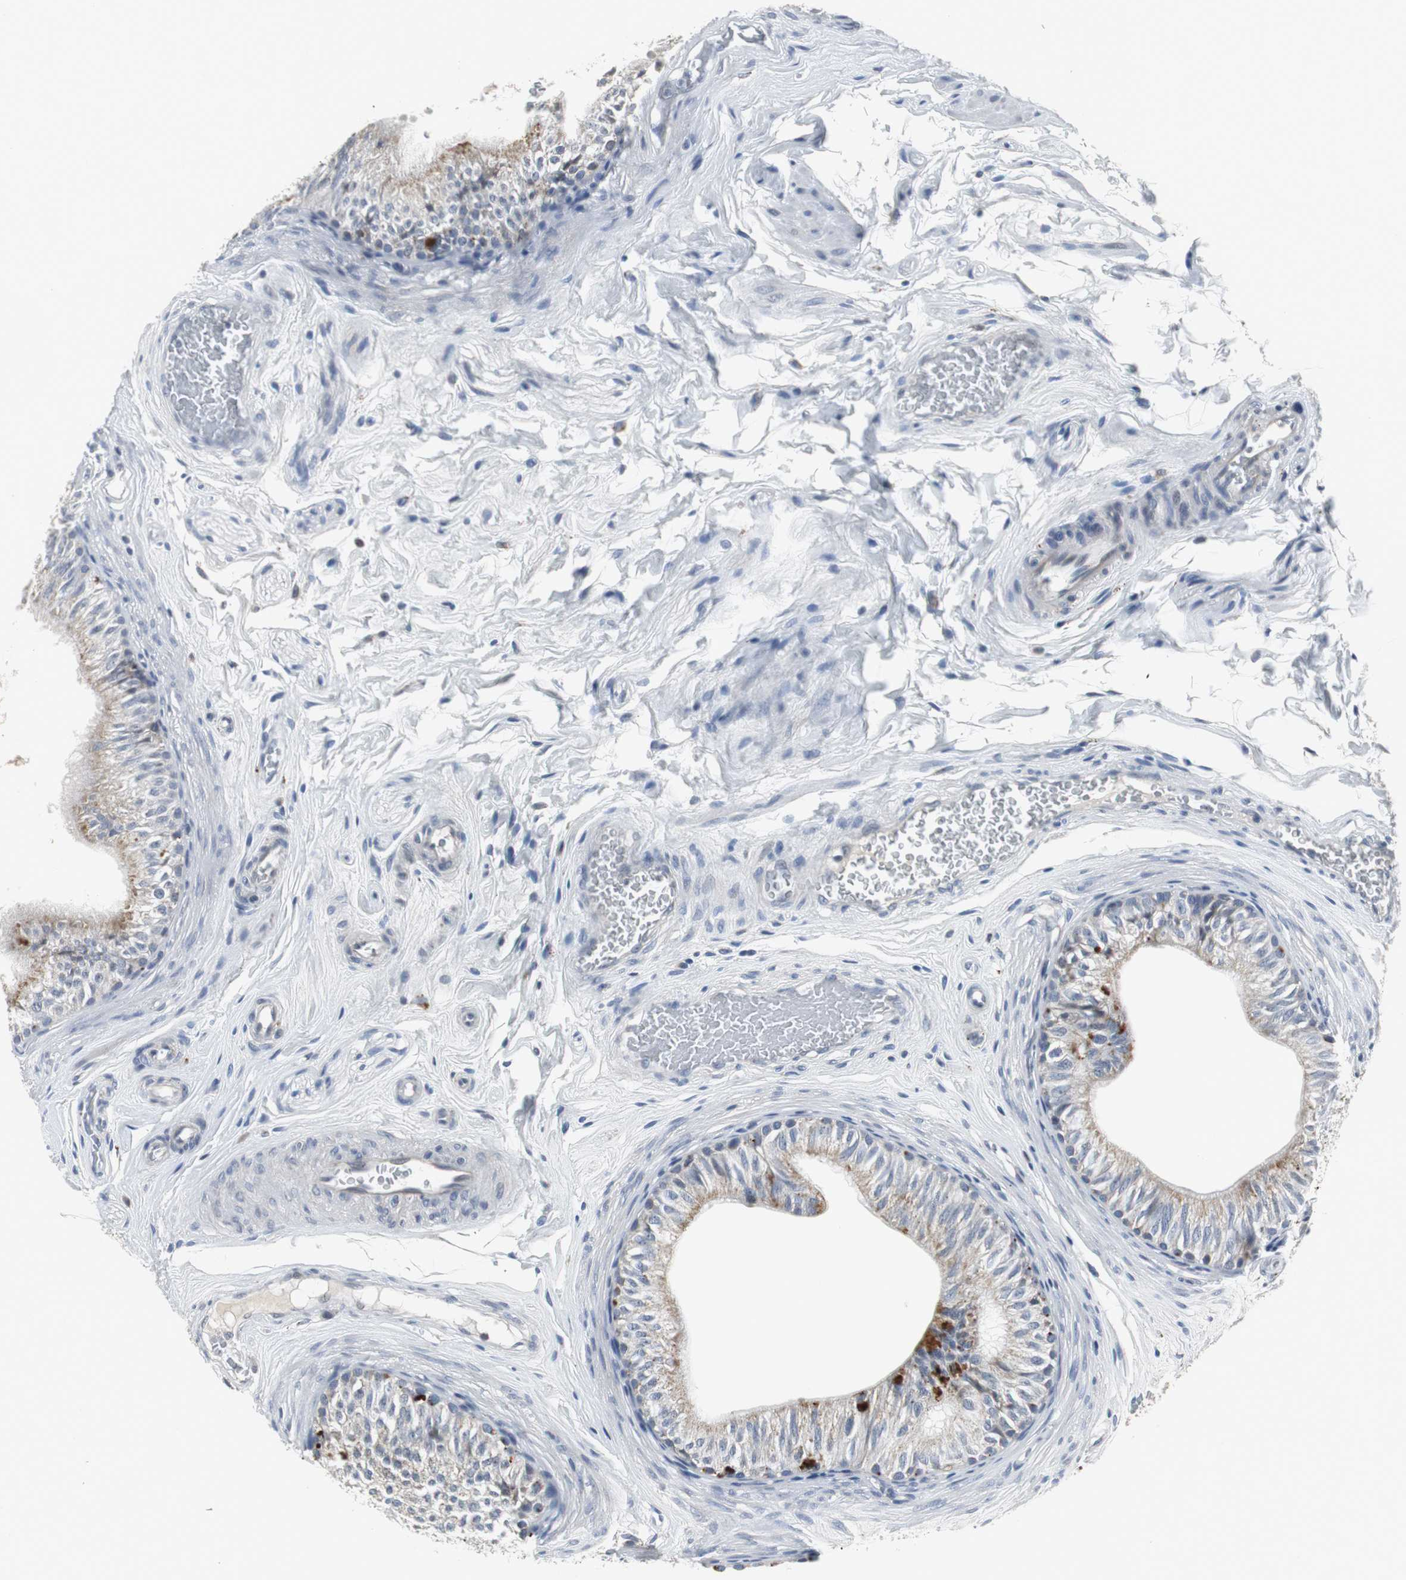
{"staining": {"intensity": "strong", "quantity": "<25%", "location": "cytoplasmic/membranous"}, "tissue": "epididymis", "cell_type": "Glandular cells", "image_type": "normal", "snomed": [{"axis": "morphology", "description": "Normal tissue, NOS"}, {"axis": "topography", "description": "Testis"}, {"axis": "topography", "description": "Epididymis"}], "caption": "The micrograph reveals staining of unremarkable epididymis, revealing strong cytoplasmic/membranous protein expression (brown color) within glandular cells.", "gene": "NLGN1", "patient": {"sex": "male", "age": 36}}